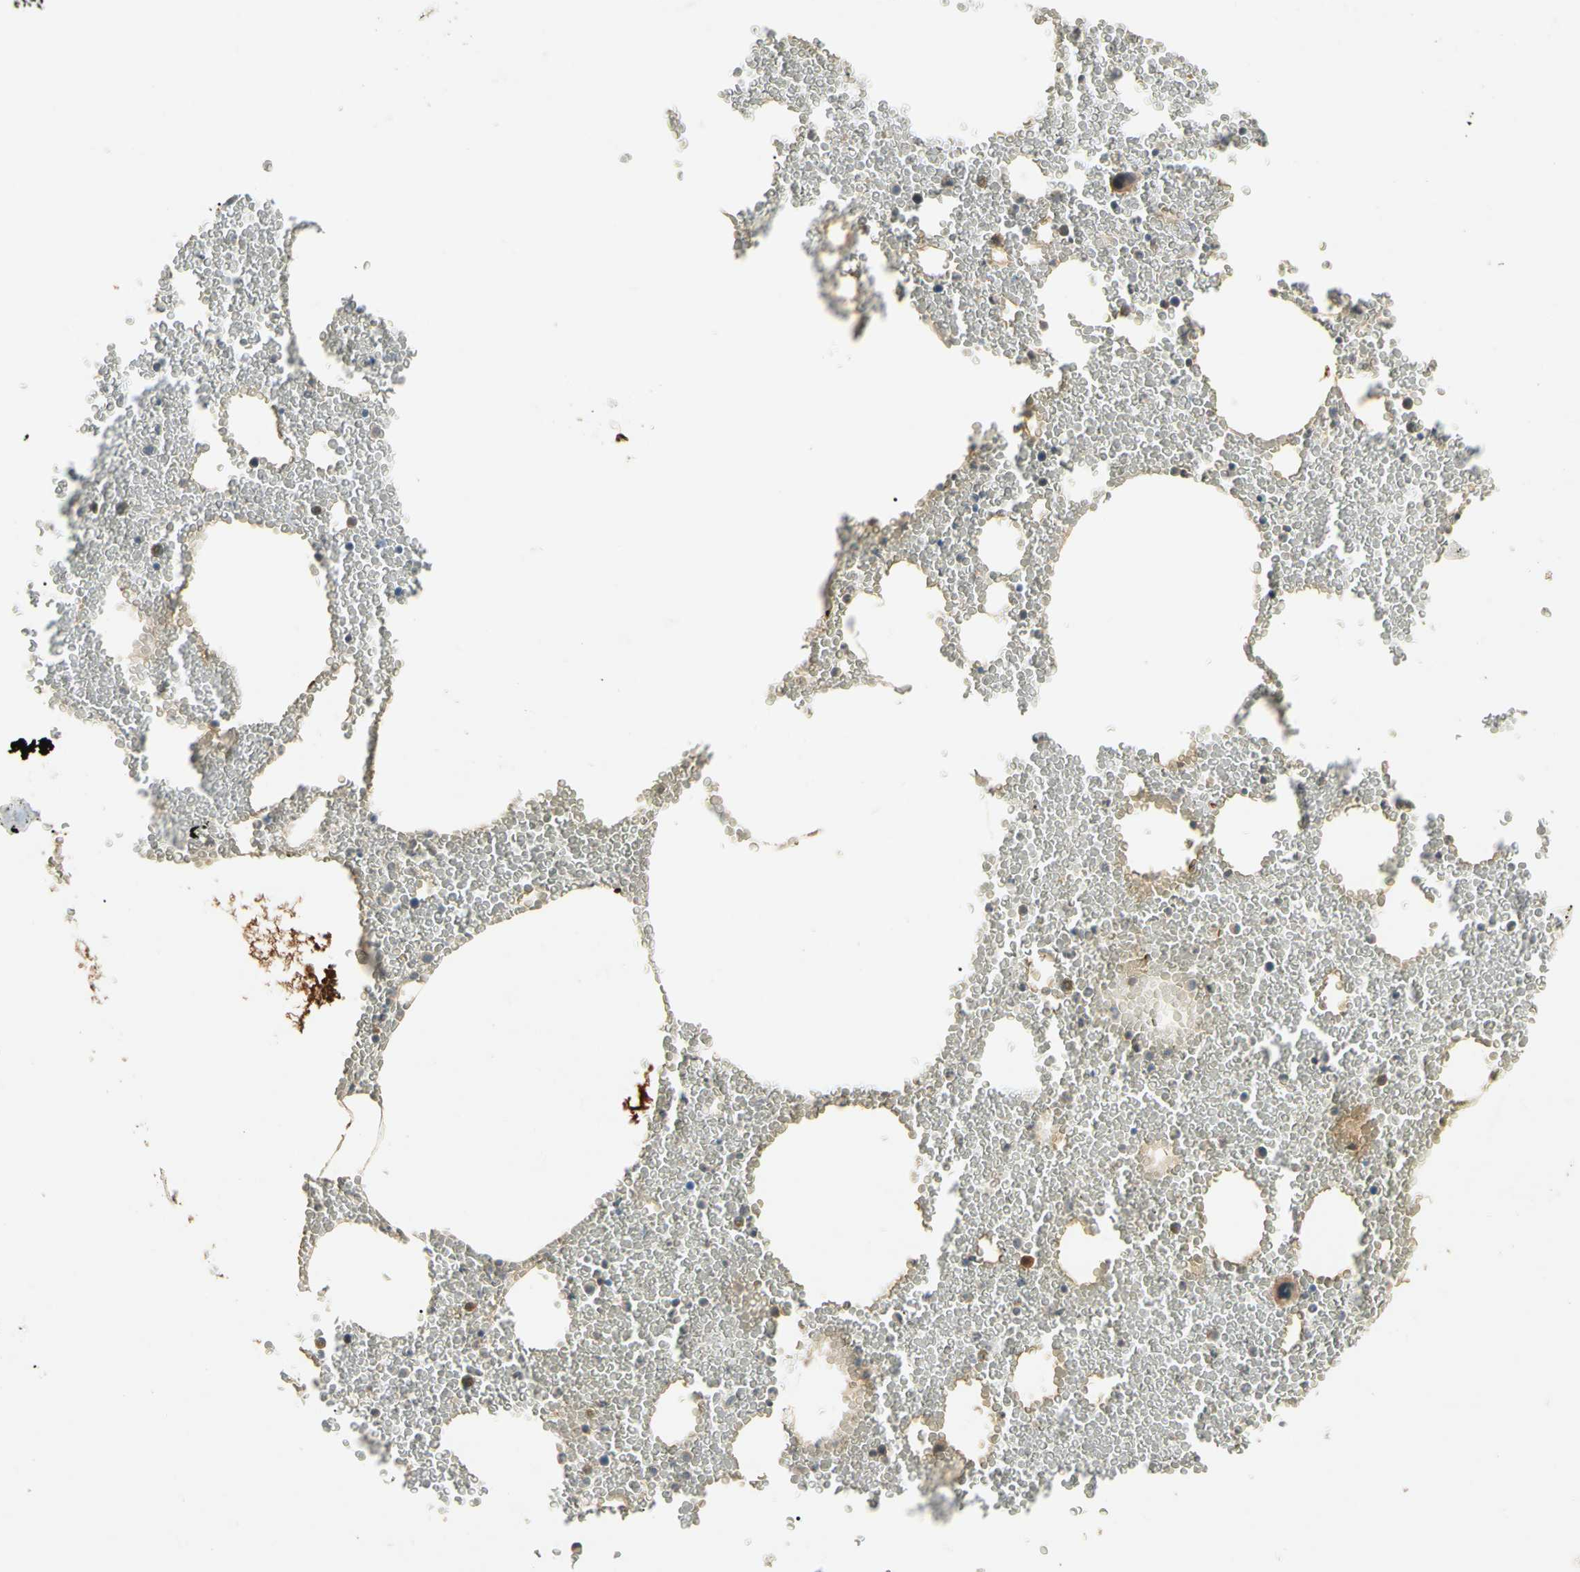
{"staining": {"intensity": "weak", "quantity": "<25%", "location": "cytoplasmic/membranous"}, "tissue": "bone marrow", "cell_type": "Hematopoietic cells", "image_type": "normal", "snomed": [{"axis": "morphology", "description": "Normal tissue, NOS"}, {"axis": "morphology", "description": "Inflammation, NOS"}, {"axis": "topography", "description": "Bone marrow"}], "caption": "High power microscopy micrograph of an immunohistochemistry histopathology image of unremarkable bone marrow, revealing no significant expression in hematopoietic cells.", "gene": "GNE", "patient": {"sex": "male", "age": 74}}